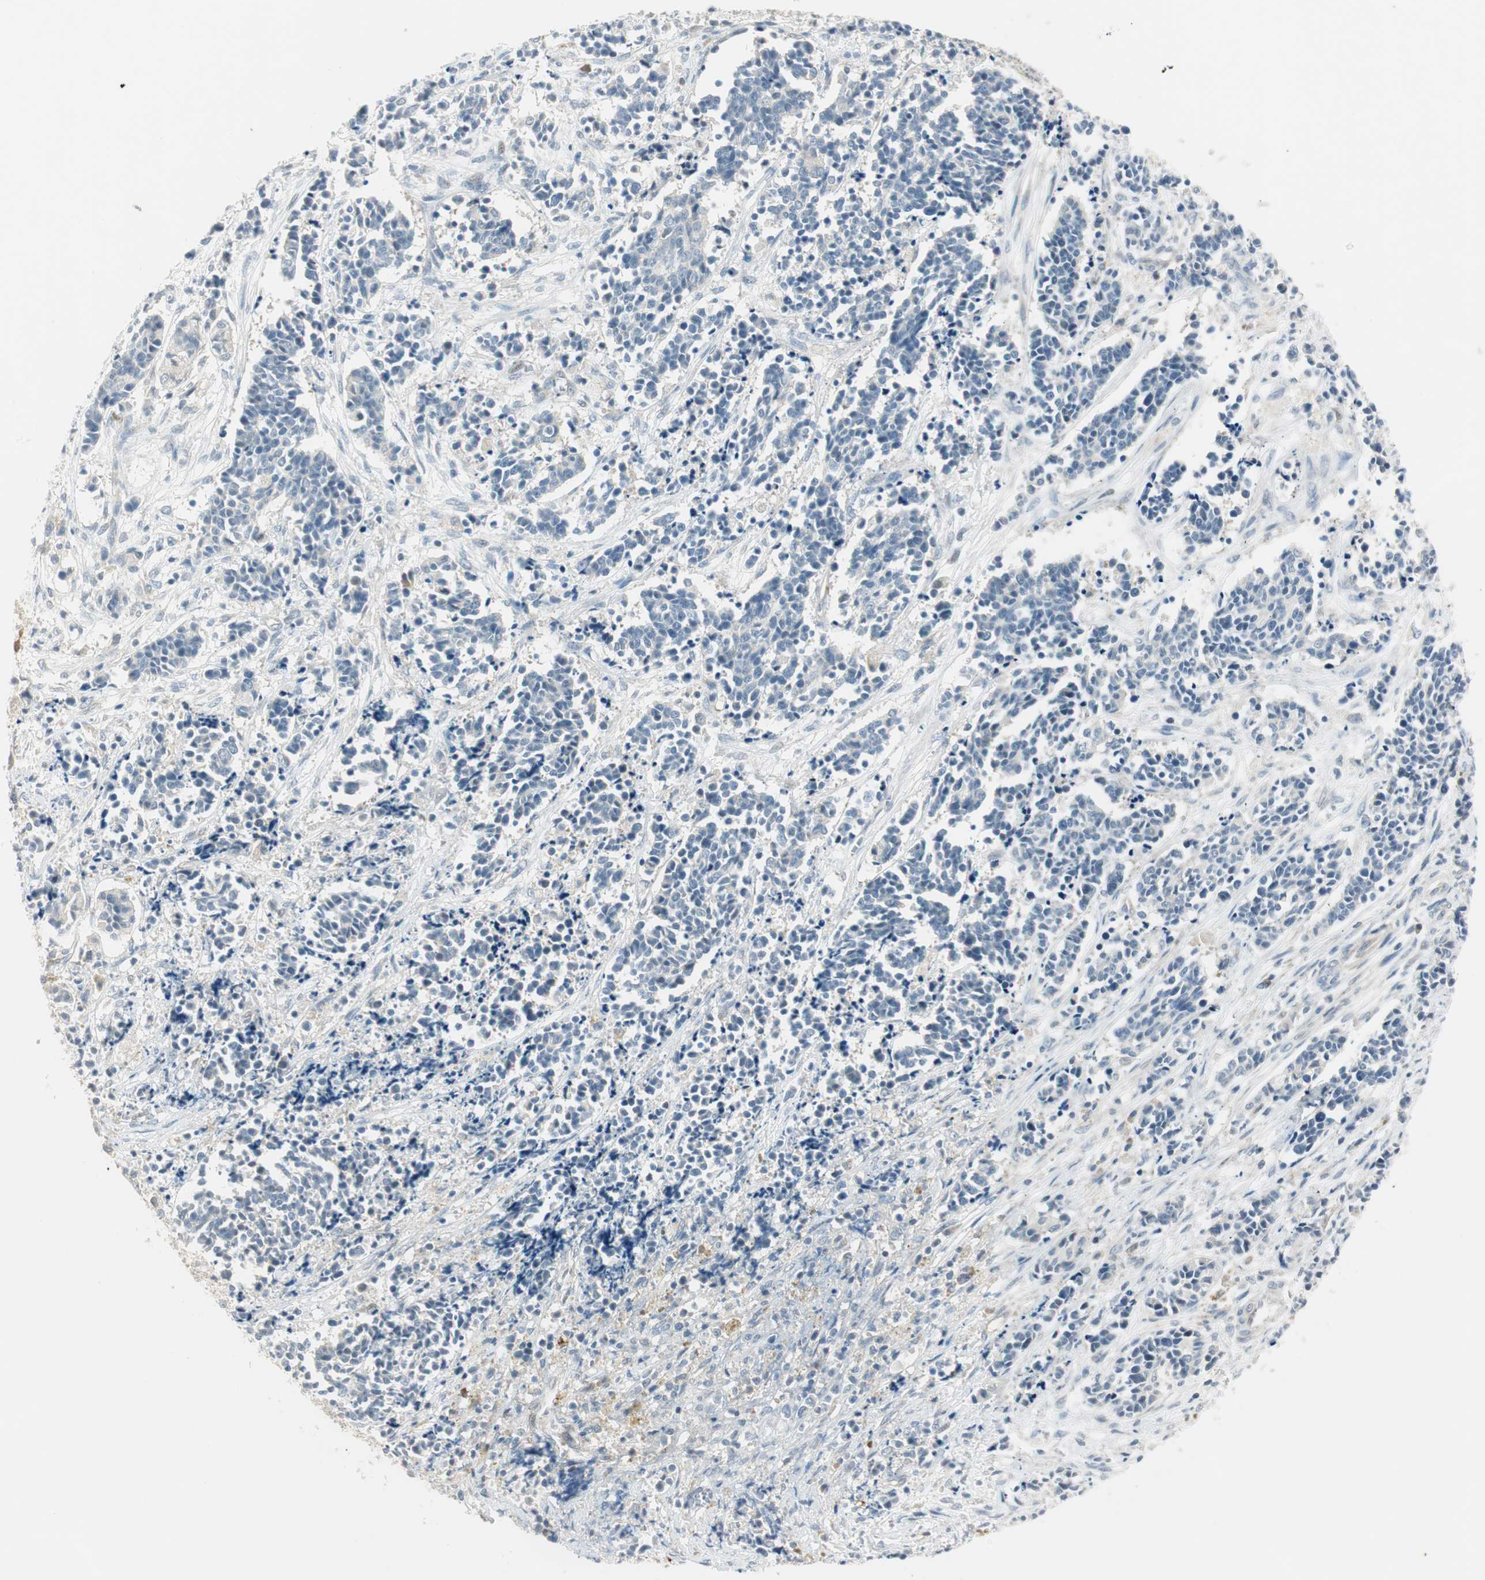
{"staining": {"intensity": "negative", "quantity": "none", "location": "none"}, "tissue": "cervical cancer", "cell_type": "Tumor cells", "image_type": "cancer", "snomed": [{"axis": "morphology", "description": "Squamous cell carcinoma, NOS"}, {"axis": "topography", "description": "Cervix"}], "caption": "Immunohistochemistry (IHC) histopathology image of cervical squamous cell carcinoma stained for a protein (brown), which demonstrates no staining in tumor cells.", "gene": "PCDHB15", "patient": {"sex": "female", "age": 35}}